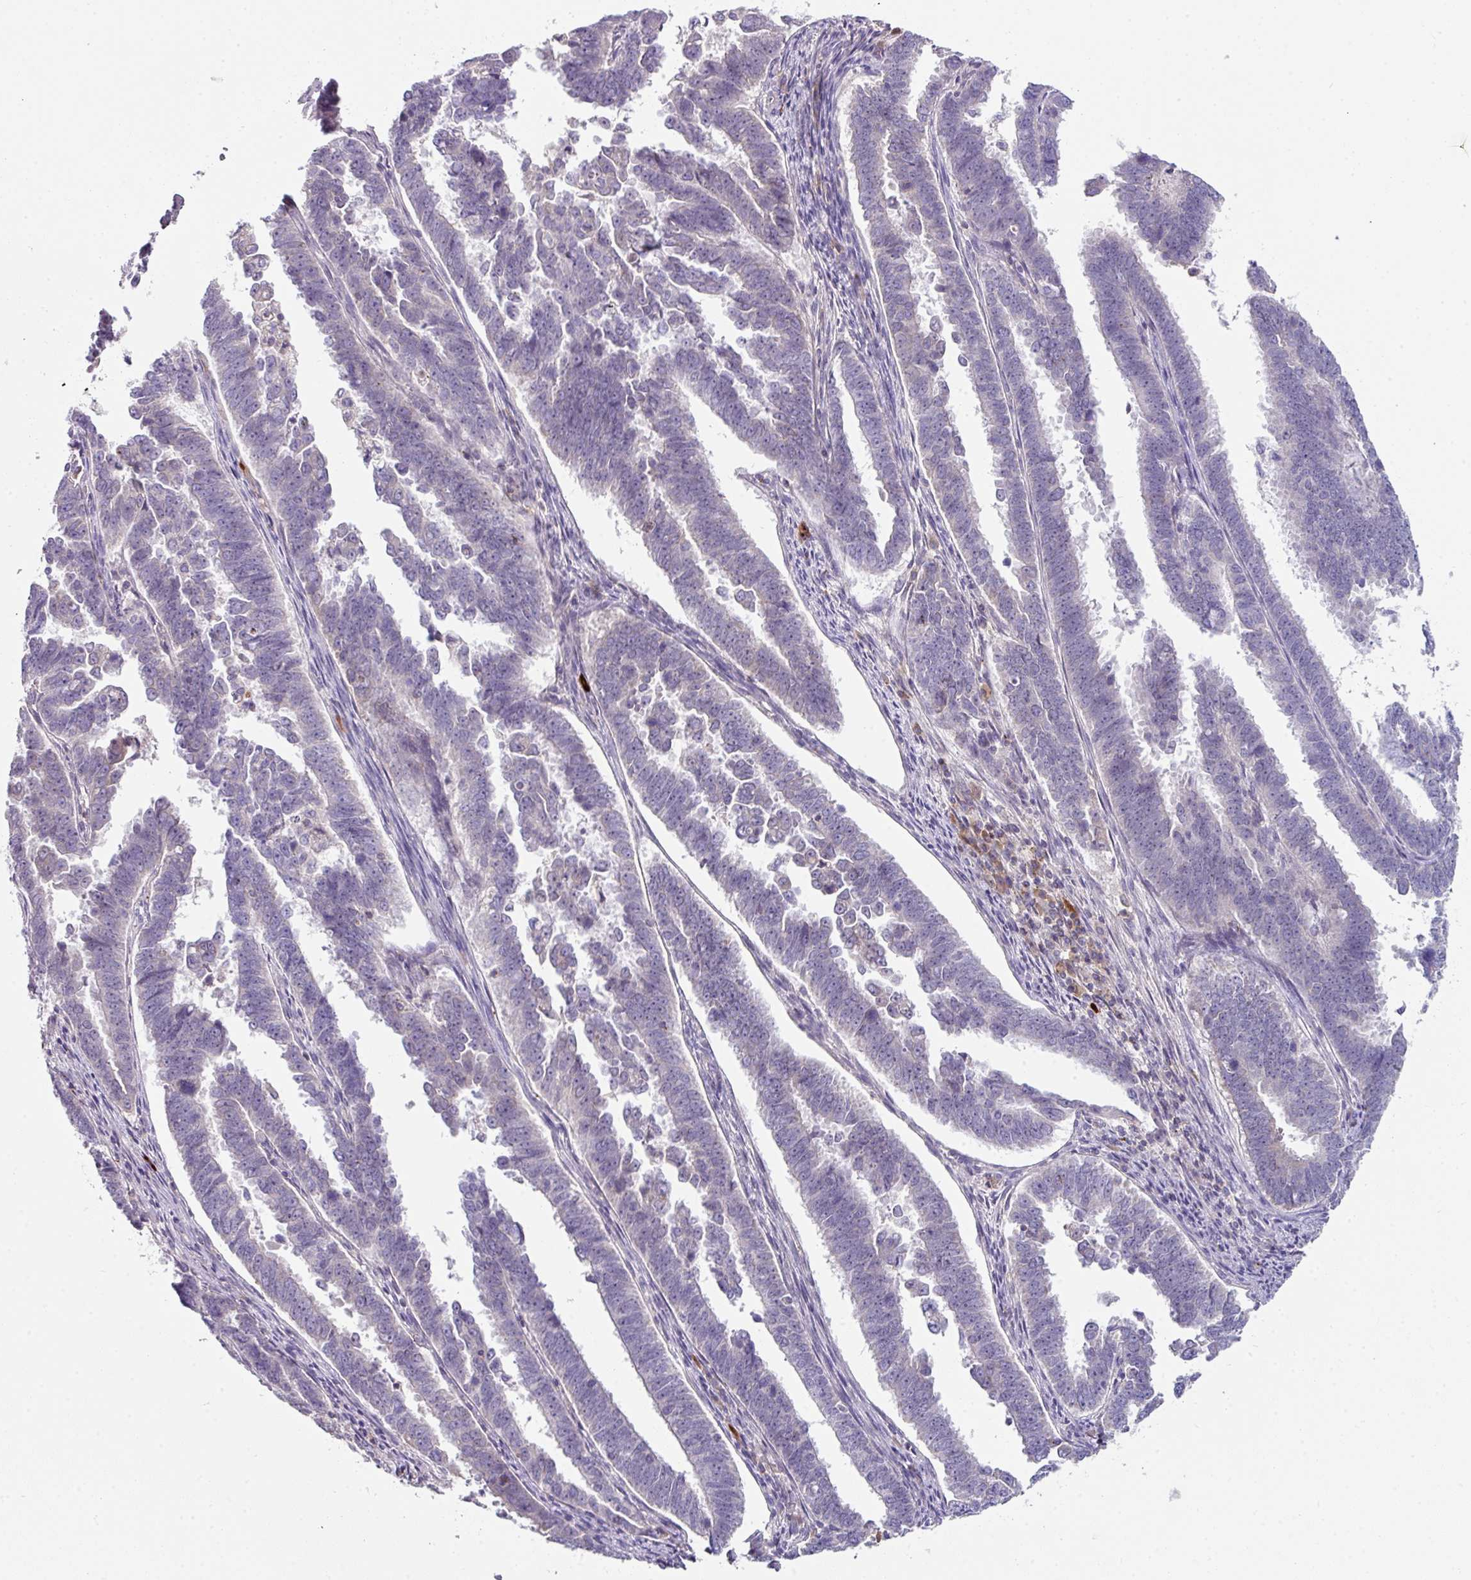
{"staining": {"intensity": "negative", "quantity": "none", "location": "none"}, "tissue": "endometrial cancer", "cell_type": "Tumor cells", "image_type": "cancer", "snomed": [{"axis": "morphology", "description": "Adenocarcinoma, NOS"}, {"axis": "topography", "description": "Endometrium"}], "caption": "The micrograph shows no staining of tumor cells in adenocarcinoma (endometrial). (DAB immunohistochemistry with hematoxylin counter stain).", "gene": "SLAMF6", "patient": {"sex": "female", "age": 75}}